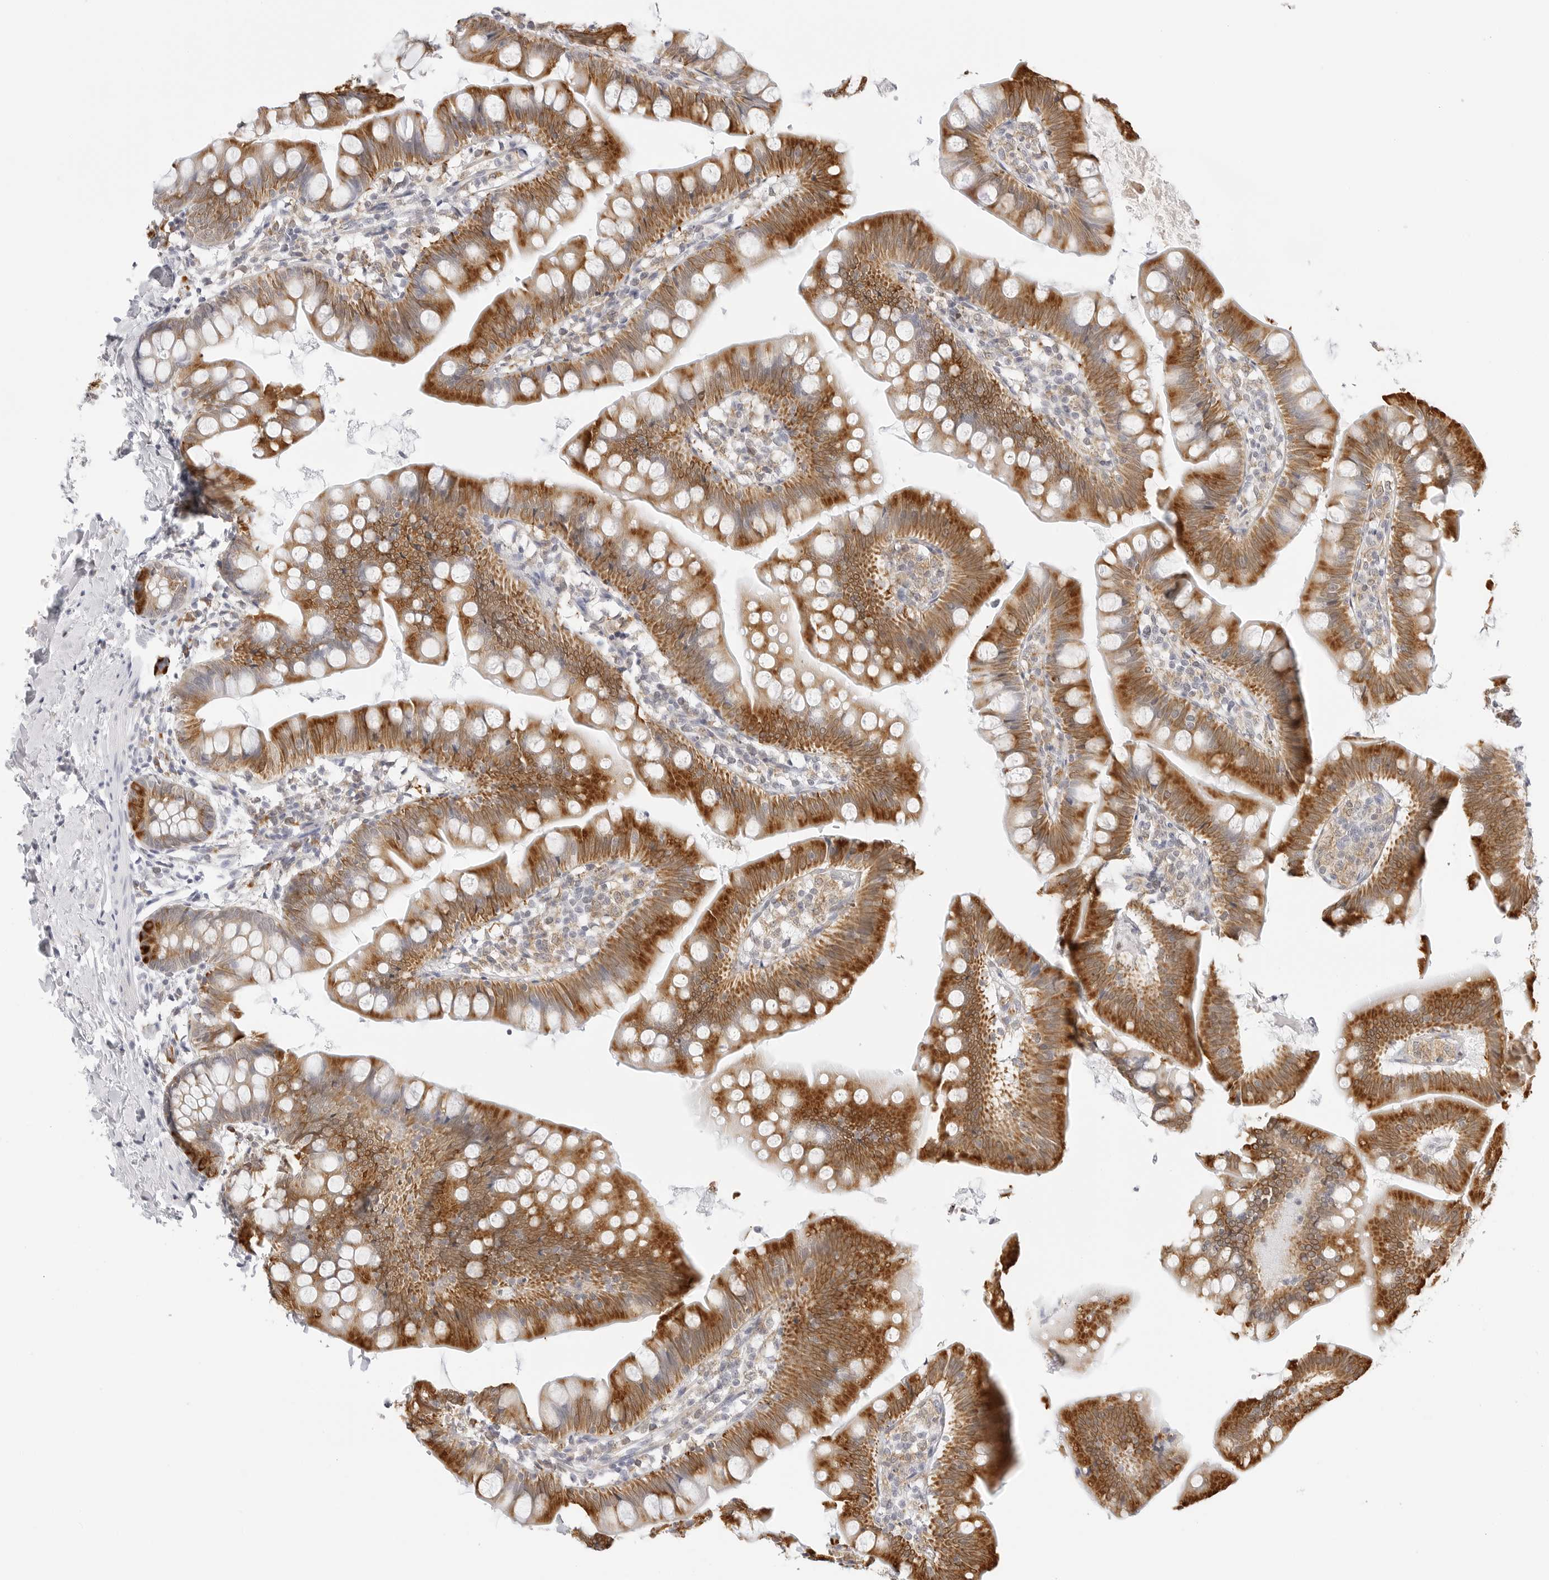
{"staining": {"intensity": "strong", "quantity": ">75%", "location": "cytoplasmic/membranous"}, "tissue": "small intestine", "cell_type": "Glandular cells", "image_type": "normal", "snomed": [{"axis": "morphology", "description": "Normal tissue, NOS"}, {"axis": "topography", "description": "Small intestine"}], "caption": "Strong cytoplasmic/membranous staining for a protein is appreciated in about >75% of glandular cells of normal small intestine using immunohistochemistry.", "gene": "THEM4", "patient": {"sex": "male", "age": 7}}